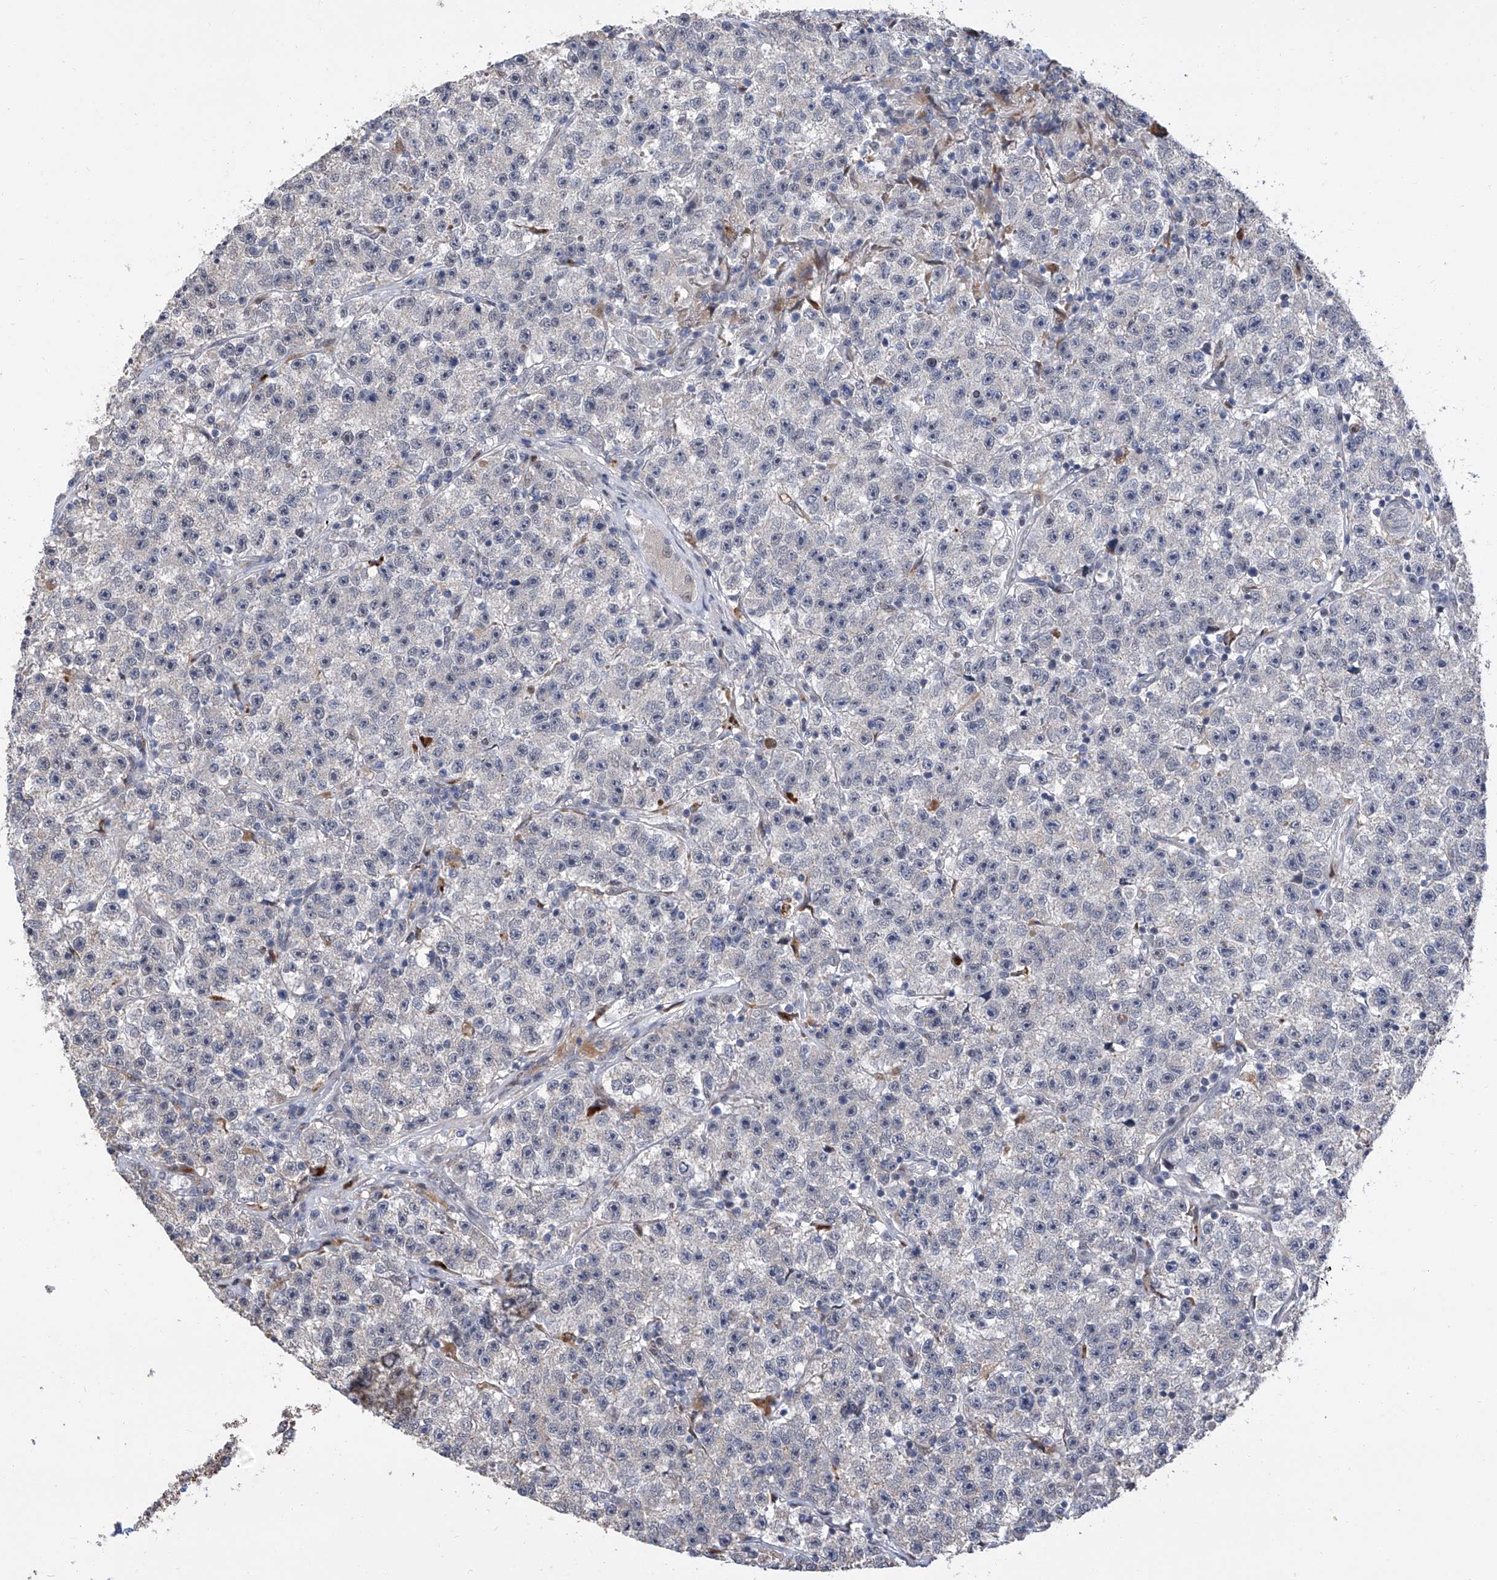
{"staining": {"intensity": "negative", "quantity": "none", "location": "none"}, "tissue": "testis cancer", "cell_type": "Tumor cells", "image_type": "cancer", "snomed": [{"axis": "morphology", "description": "Seminoma, NOS"}, {"axis": "topography", "description": "Testis"}], "caption": "Human seminoma (testis) stained for a protein using immunohistochemistry (IHC) displays no staining in tumor cells.", "gene": "FARP2", "patient": {"sex": "male", "age": 22}}